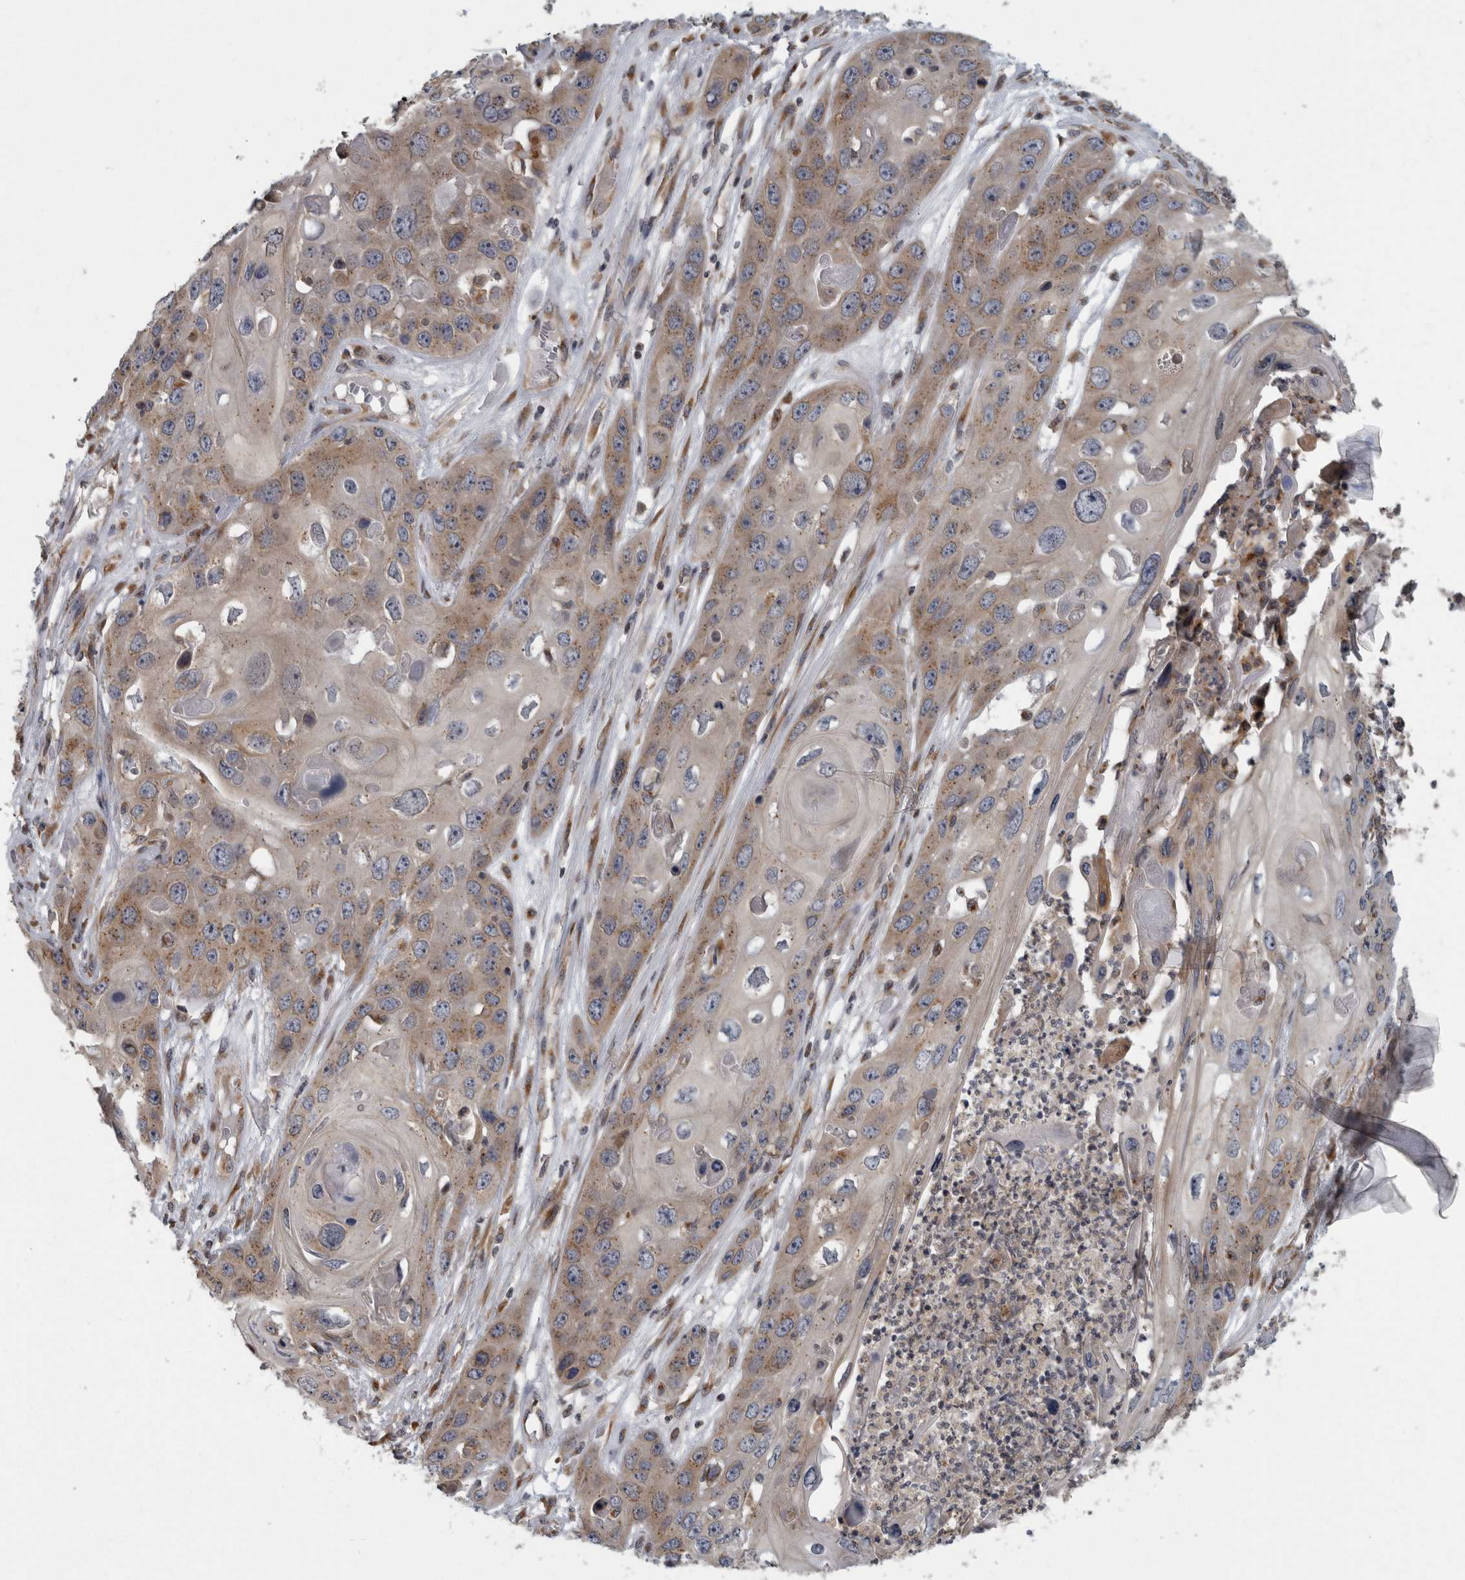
{"staining": {"intensity": "weak", "quantity": ">75%", "location": "cytoplasmic/membranous"}, "tissue": "skin cancer", "cell_type": "Tumor cells", "image_type": "cancer", "snomed": [{"axis": "morphology", "description": "Squamous cell carcinoma, NOS"}, {"axis": "topography", "description": "Skin"}], "caption": "Immunohistochemistry of human skin cancer exhibits low levels of weak cytoplasmic/membranous expression in approximately >75% of tumor cells.", "gene": "LMAN2L", "patient": {"sex": "male", "age": 55}}